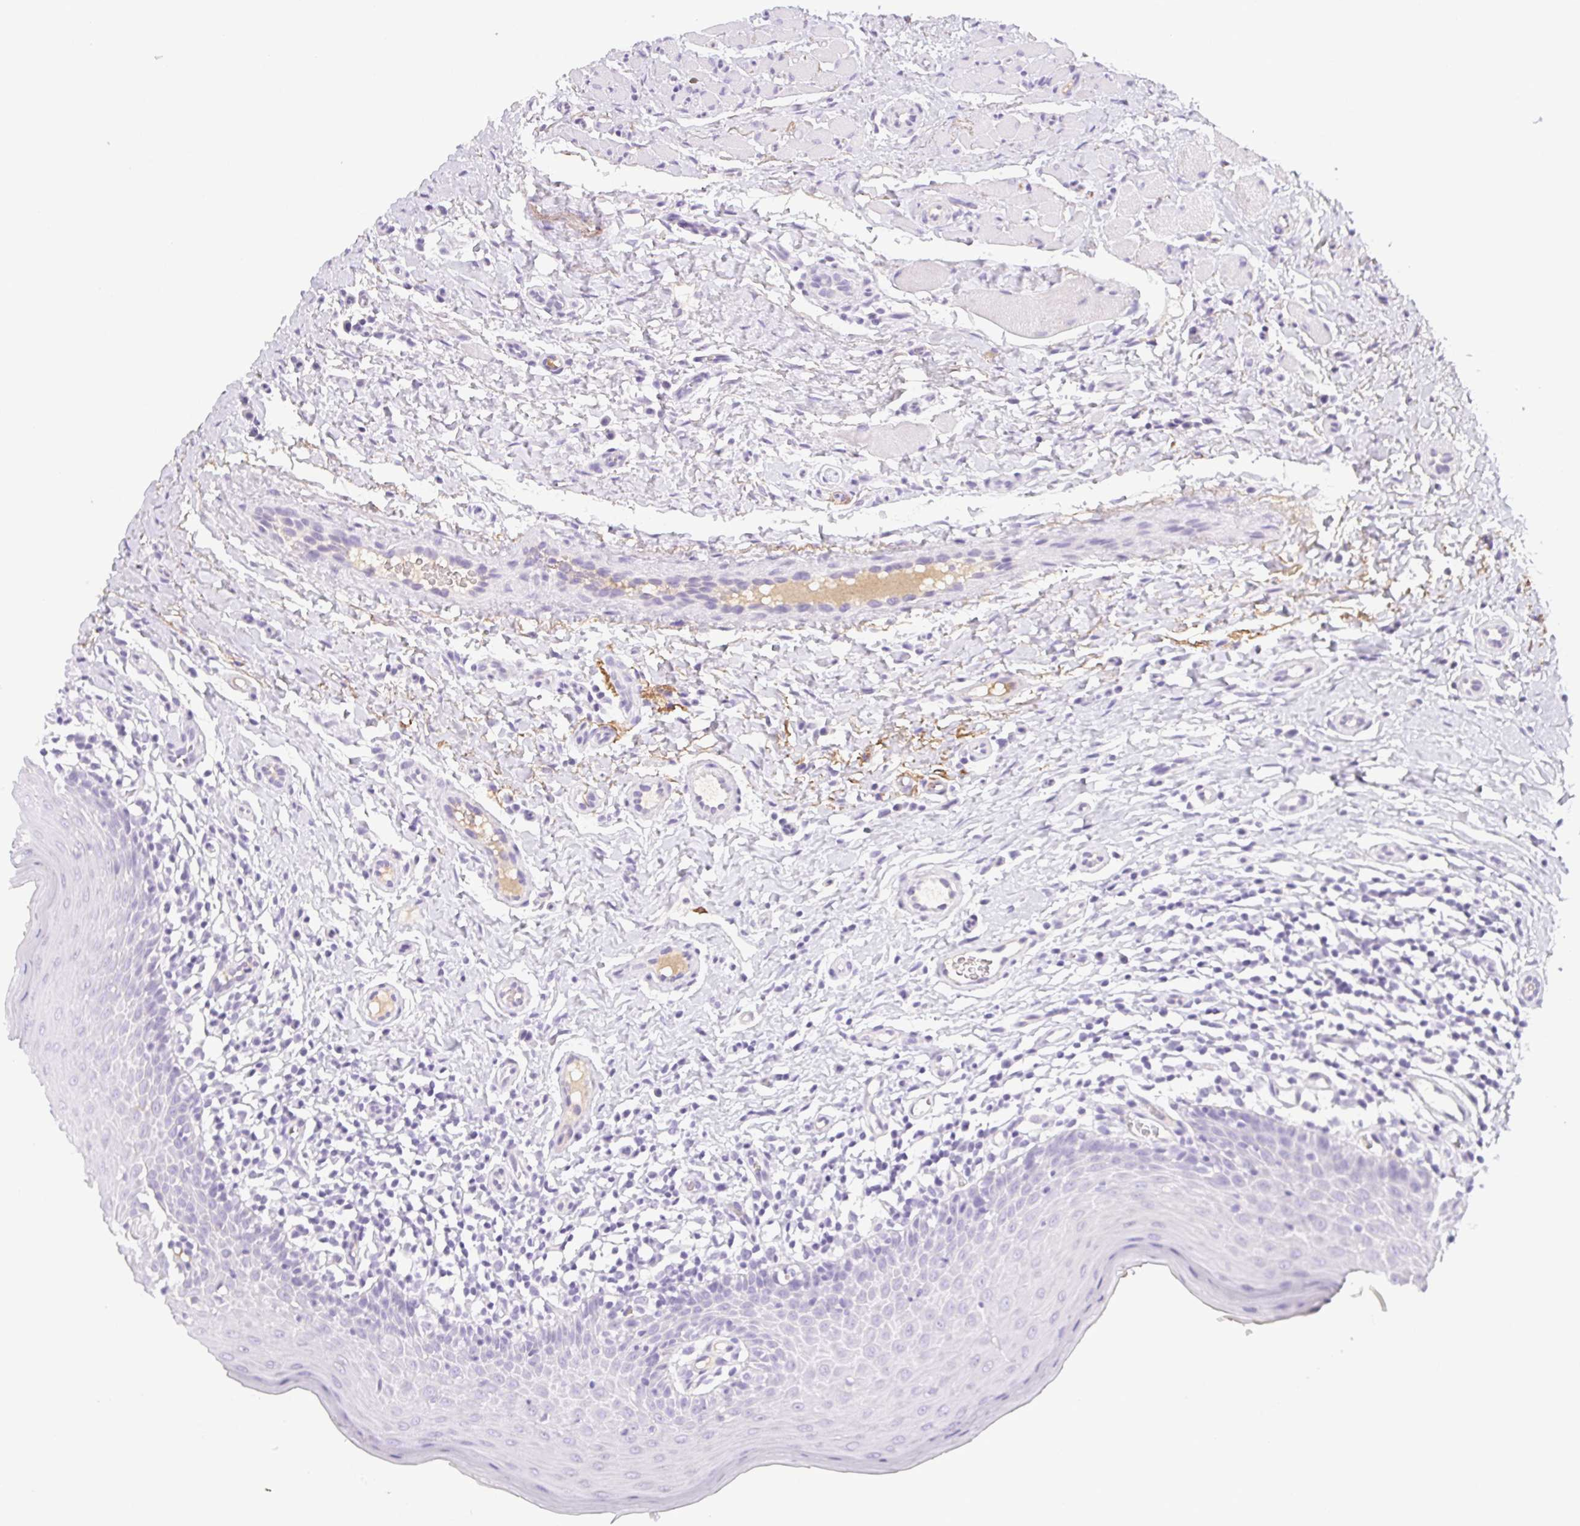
{"staining": {"intensity": "negative", "quantity": "none", "location": "none"}, "tissue": "oral mucosa", "cell_type": "Squamous epithelial cells", "image_type": "normal", "snomed": [{"axis": "morphology", "description": "Normal tissue, NOS"}, {"axis": "topography", "description": "Oral tissue"}, {"axis": "topography", "description": "Tounge, NOS"}], "caption": "Protein analysis of benign oral mucosa demonstrates no significant expression in squamous epithelial cells.", "gene": "VTN", "patient": {"sex": "female", "age": 58}}